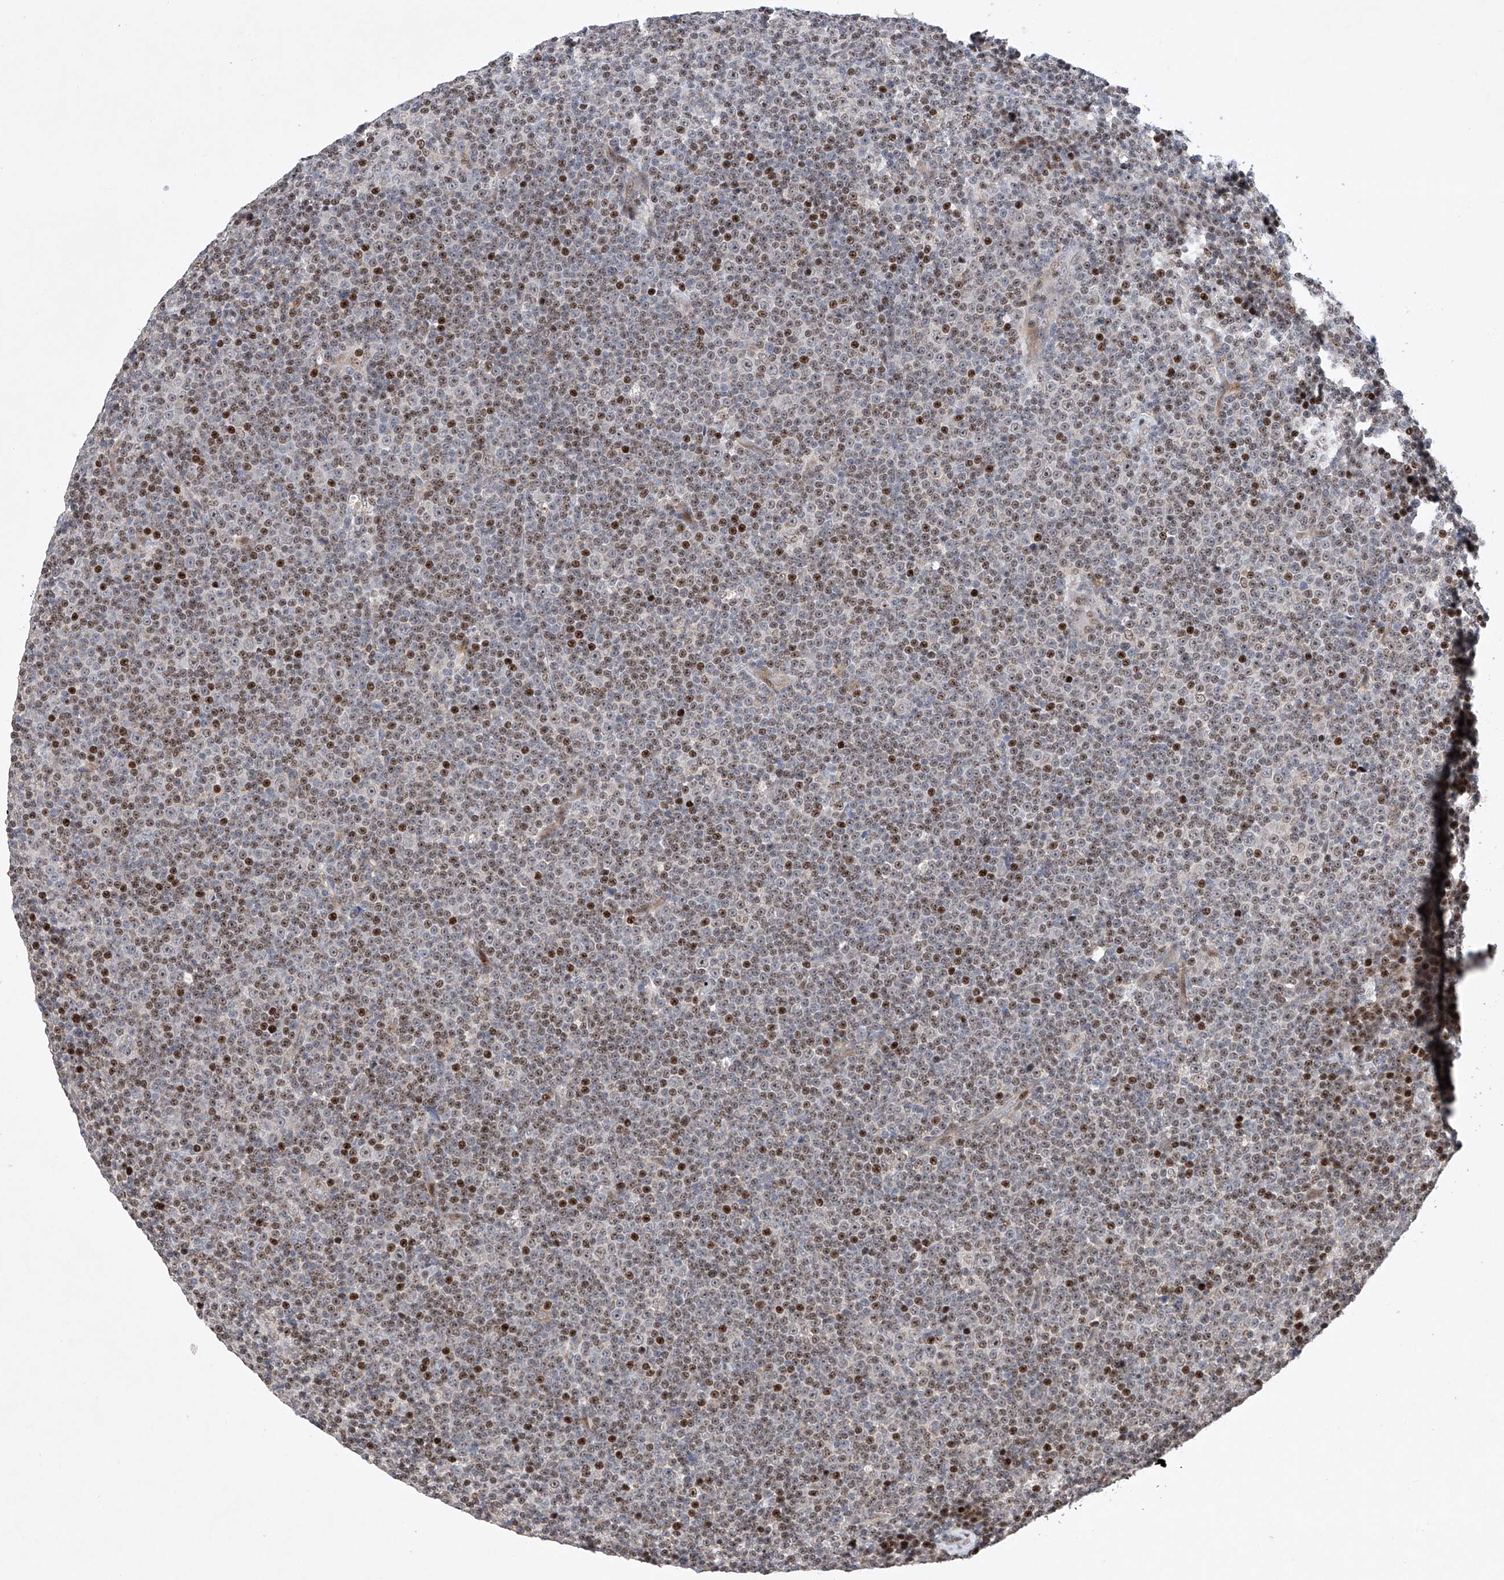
{"staining": {"intensity": "strong", "quantity": "25%-75%", "location": "nuclear"}, "tissue": "lymphoma", "cell_type": "Tumor cells", "image_type": "cancer", "snomed": [{"axis": "morphology", "description": "Malignant lymphoma, non-Hodgkin's type, Low grade"}, {"axis": "topography", "description": "Lymph node"}], "caption": "Immunohistochemical staining of malignant lymphoma, non-Hodgkin's type (low-grade) displays high levels of strong nuclear protein positivity in about 25%-75% of tumor cells.", "gene": "AFG1L", "patient": {"sex": "female", "age": 67}}